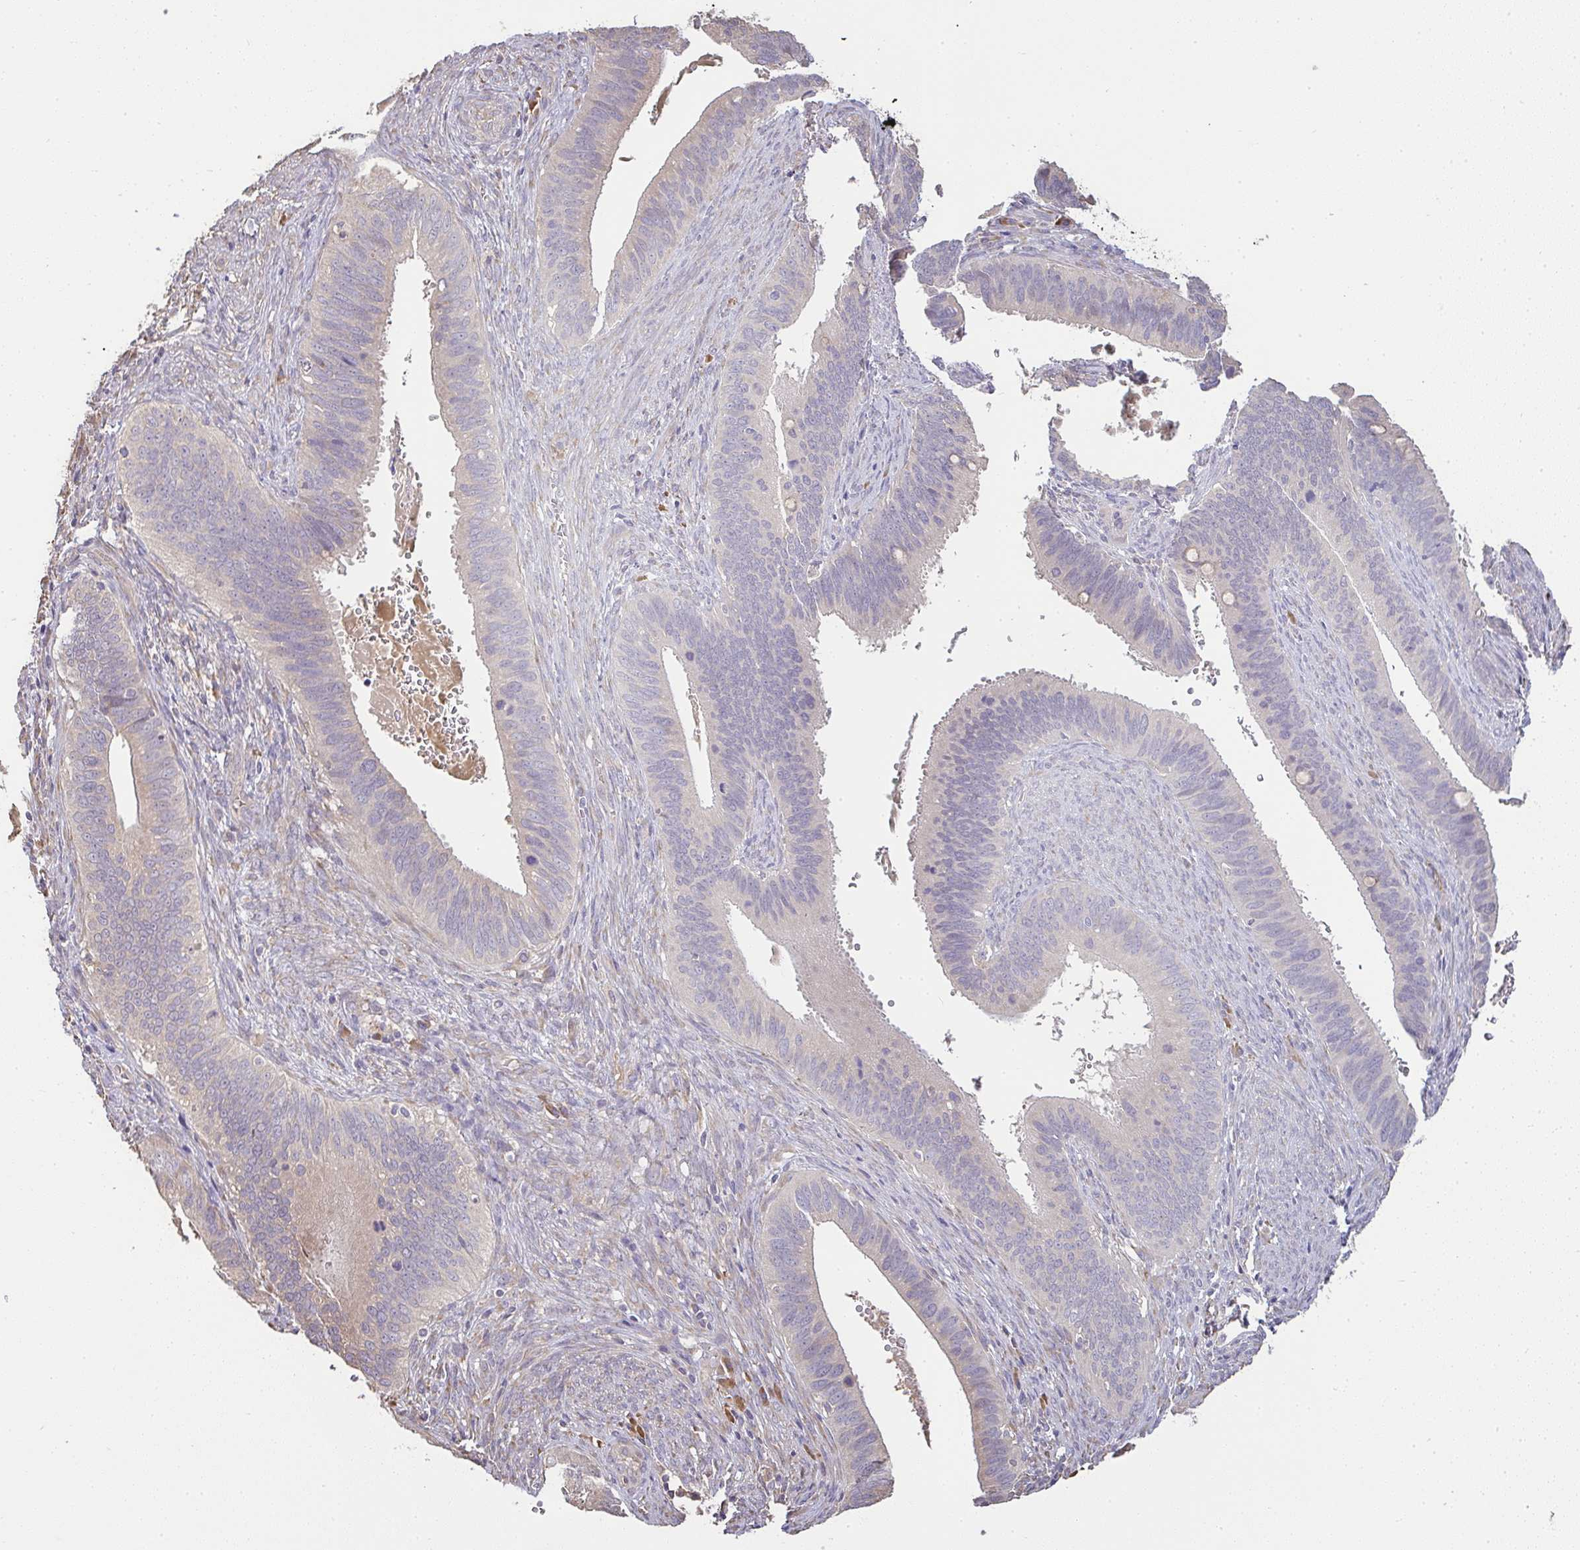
{"staining": {"intensity": "weak", "quantity": "<25%", "location": "cytoplasmic/membranous"}, "tissue": "cervical cancer", "cell_type": "Tumor cells", "image_type": "cancer", "snomed": [{"axis": "morphology", "description": "Adenocarcinoma, NOS"}, {"axis": "topography", "description": "Cervix"}], "caption": "The histopathology image shows no significant positivity in tumor cells of cervical cancer (adenocarcinoma). (Immunohistochemistry, brightfield microscopy, high magnification).", "gene": "BRINP3", "patient": {"sex": "female", "age": 42}}